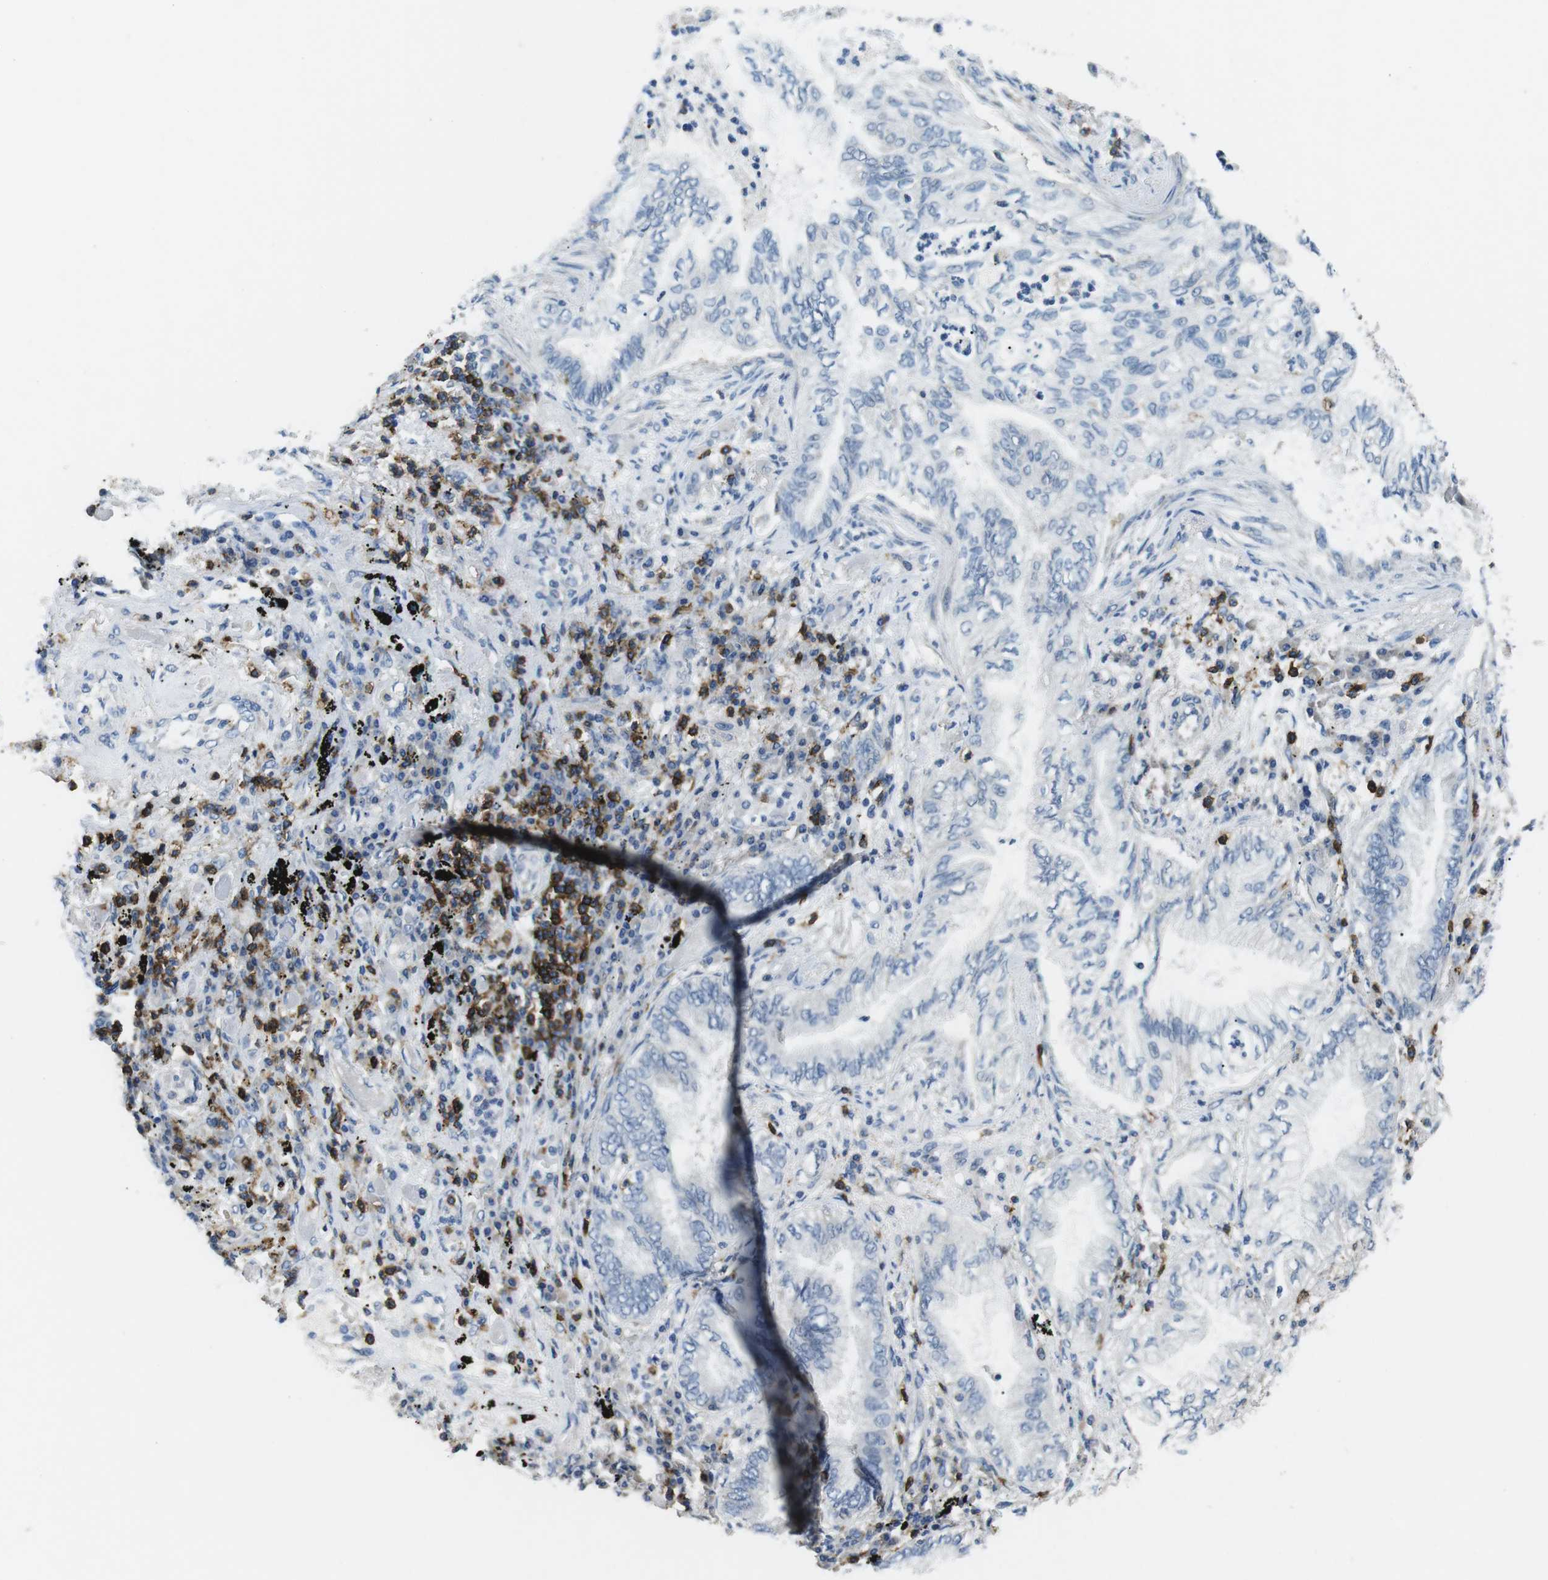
{"staining": {"intensity": "negative", "quantity": "none", "location": "none"}, "tissue": "lung cancer", "cell_type": "Tumor cells", "image_type": "cancer", "snomed": [{"axis": "morphology", "description": "Normal tissue, NOS"}, {"axis": "morphology", "description": "Adenocarcinoma, NOS"}, {"axis": "topography", "description": "Bronchus"}, {"axis": "topography", "description": "Lung"}], "caption": "High power microscopy histopathology image of an IHC photomicrograph of lung cancer, revealing no significant expression in tumor cells. The staining was performed using DAB (3,3'-diaminobenzidine) to visualize the protein expression in brown, while the nuclei were stained in blue with hematoxylin (Magnification: 20x).", "gene": "CD6", "patient": {"sex": "female", "age": 70}}